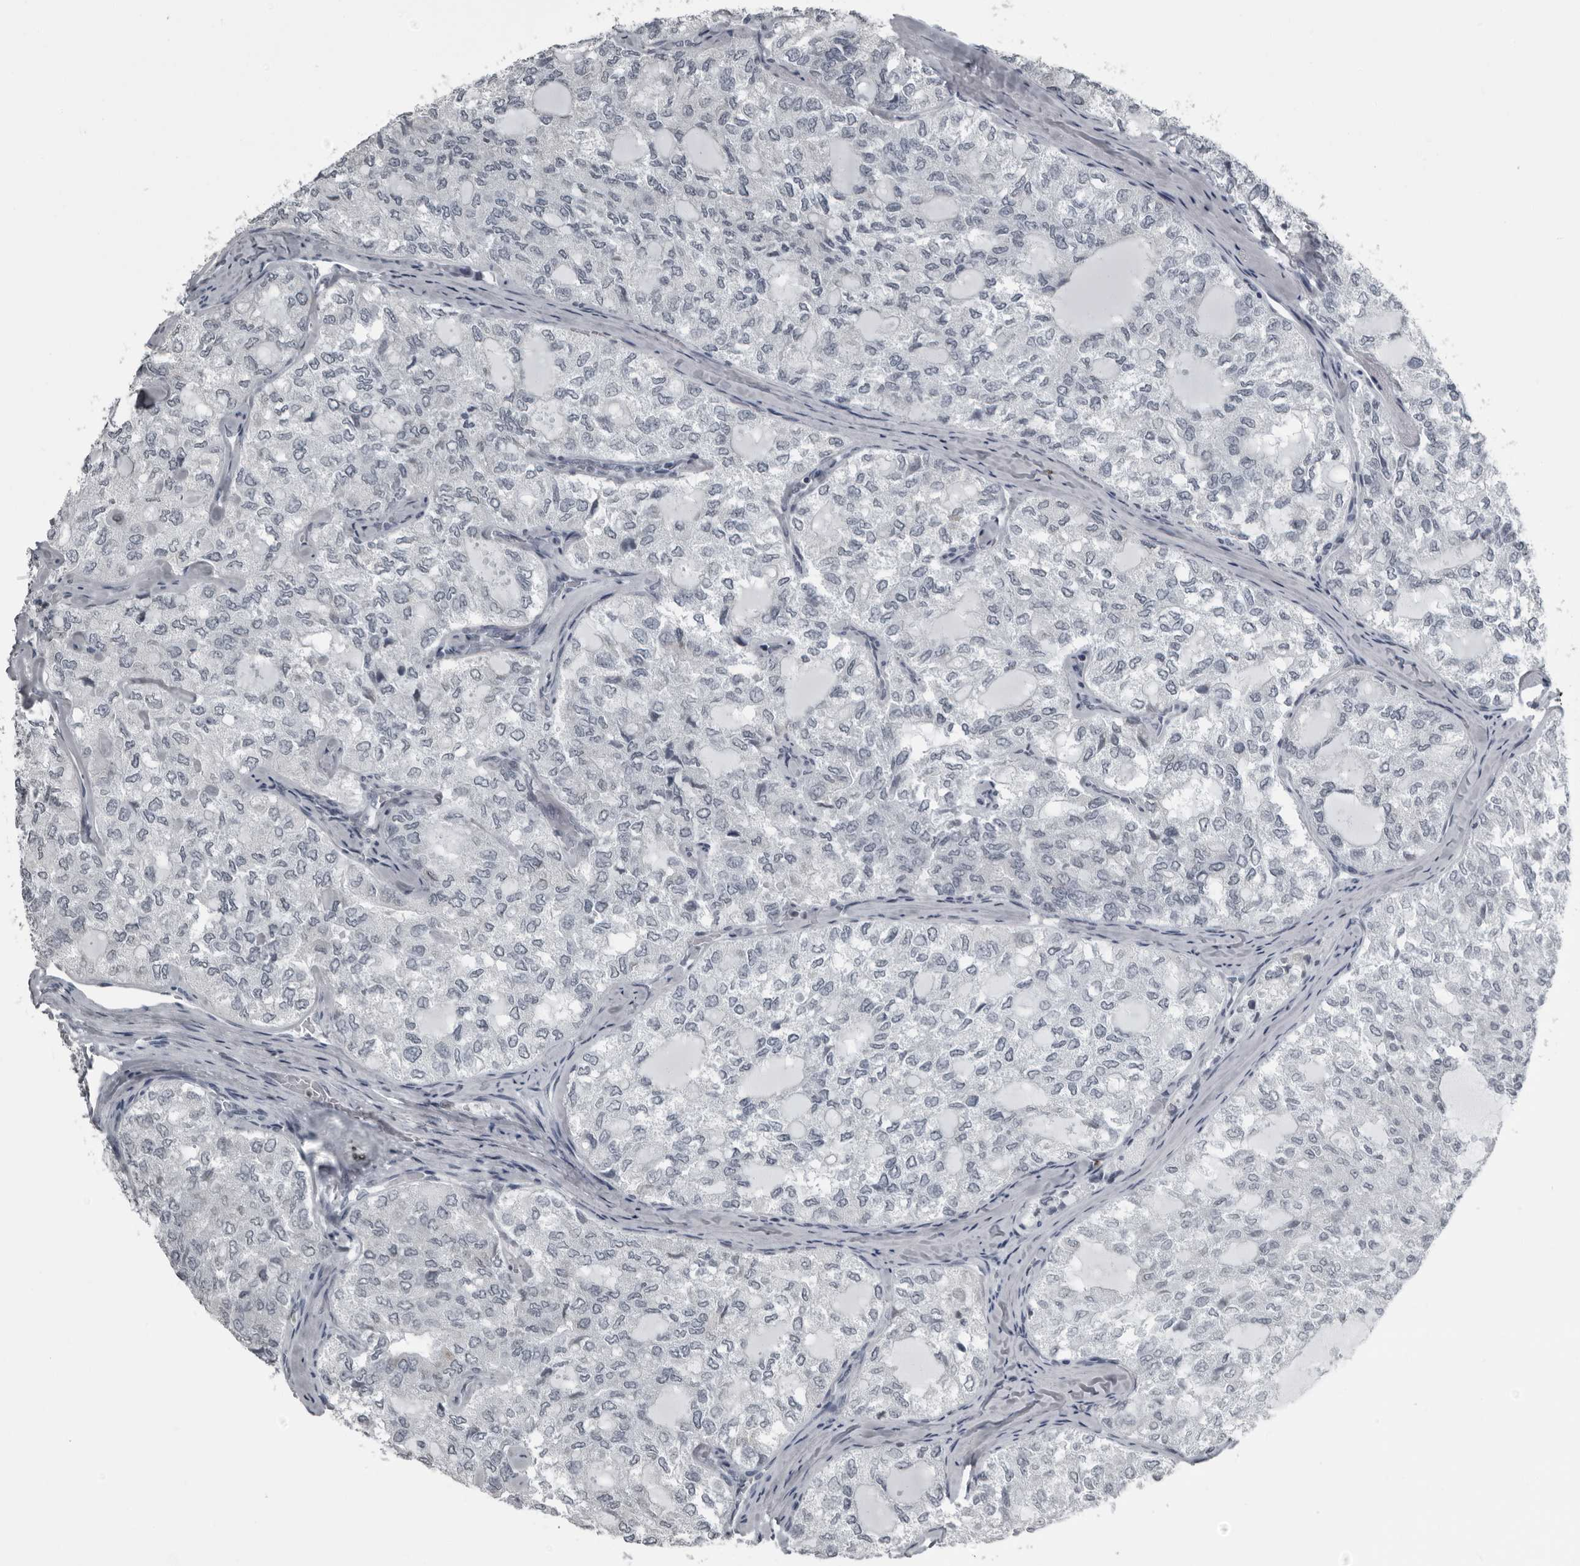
{"staining": {"intensity": "negative", "quantity": "none", "location": "none"}, "tissue": "thyroid cancer", "cell_type": "Tumor cells", "image_type": "cancer", "snomed": [{"axis": "morphology", "description": "Follicular adenoma carcinoma, NOS"}, {"axis": "topography", "description": "Thyroid gland"}], "caption": "Thyroid follicular adenoma carcinoma was stained to show a protein in brown. There is no significant staining in tumor cells. (Immunohistochemistry (ihc), brightfield microscopy, high magnification).", "gene": "RTCA", "patient": {"sex": "male", "age": 75}}